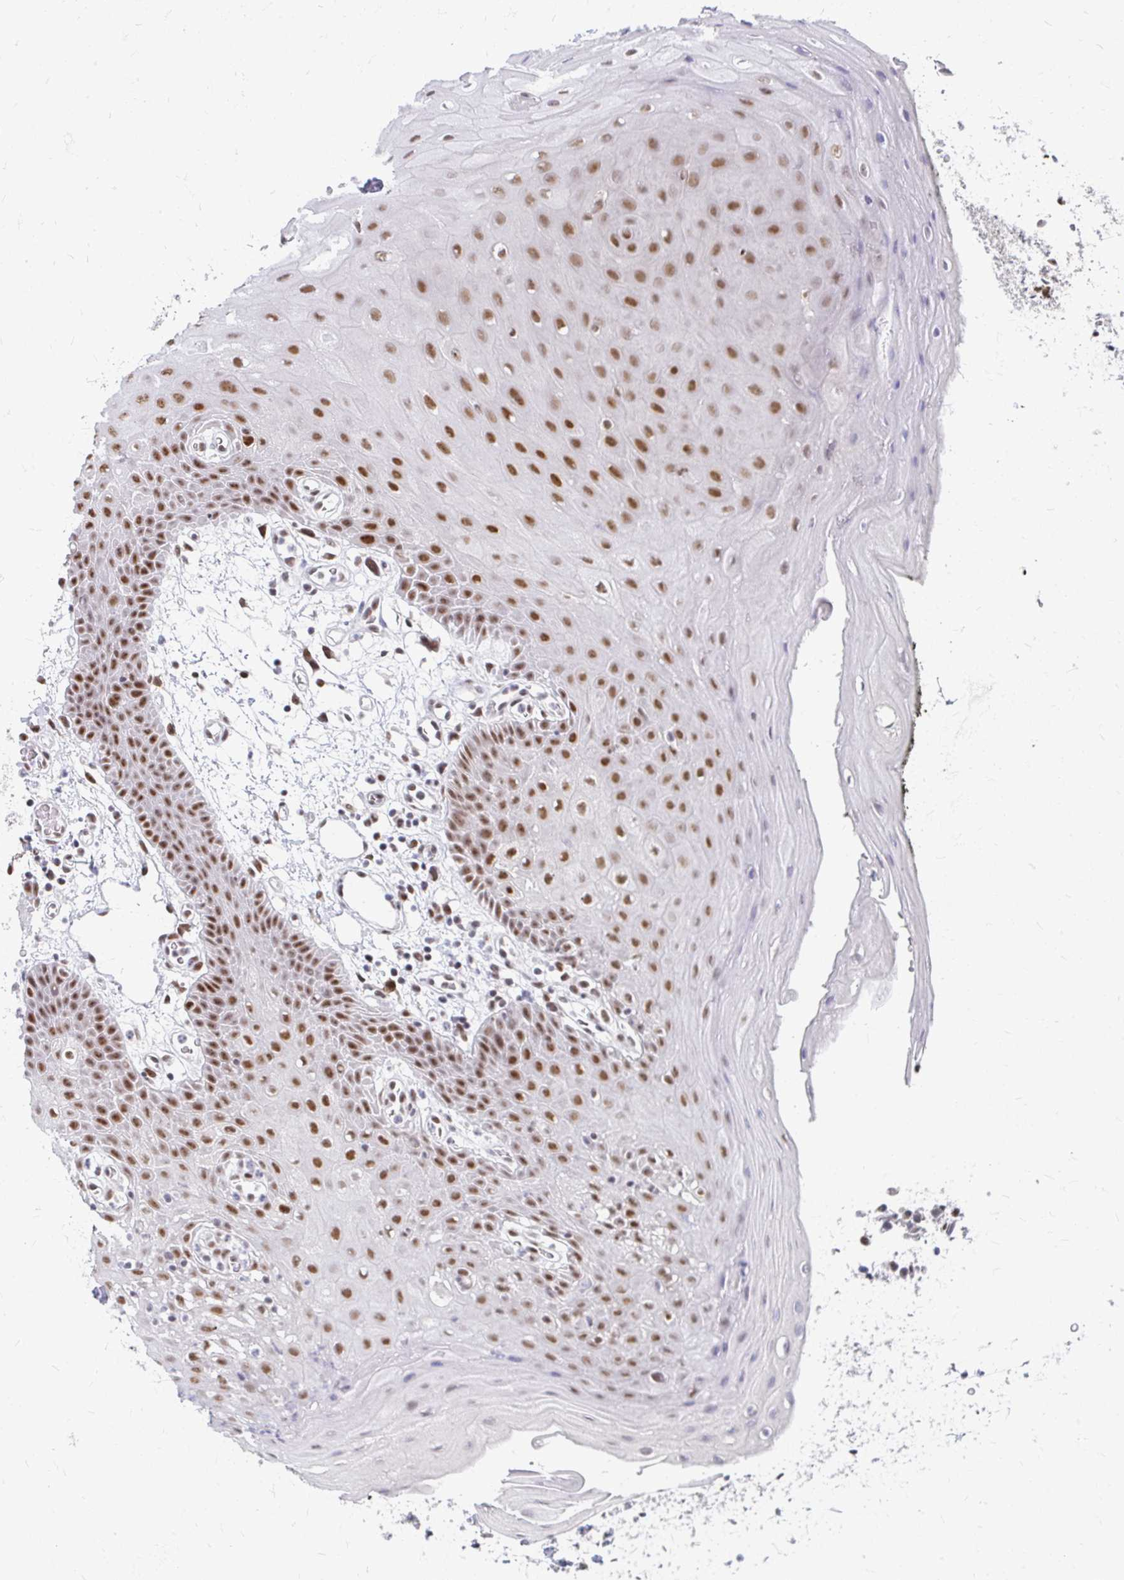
{"staining": {"intensity": "moderate", "quantity": ">75%", "location": "nuclear"}, "tissue": "oral mucosa", "cell_type": "Squamous epithelial cells", "image_type": "normal", "snomed": [{"axis": "morphology", "description": "Normal tissue, NOS"}, {"axis": "topography", "description": "Oral tissue"}], "caption": "Immunohistochemistry (IHC) (DAB (3,3'-diaminobenzidine)) staining of unremarkable human oral mucosa exhibits moderate nuclear protein staining in approximately >75% of squamous epithelial cells. (IHC, brightfield microscopy, high magnification).", "gene": "GTF2H1", "patient": {"sex": "female", "age": 59}}